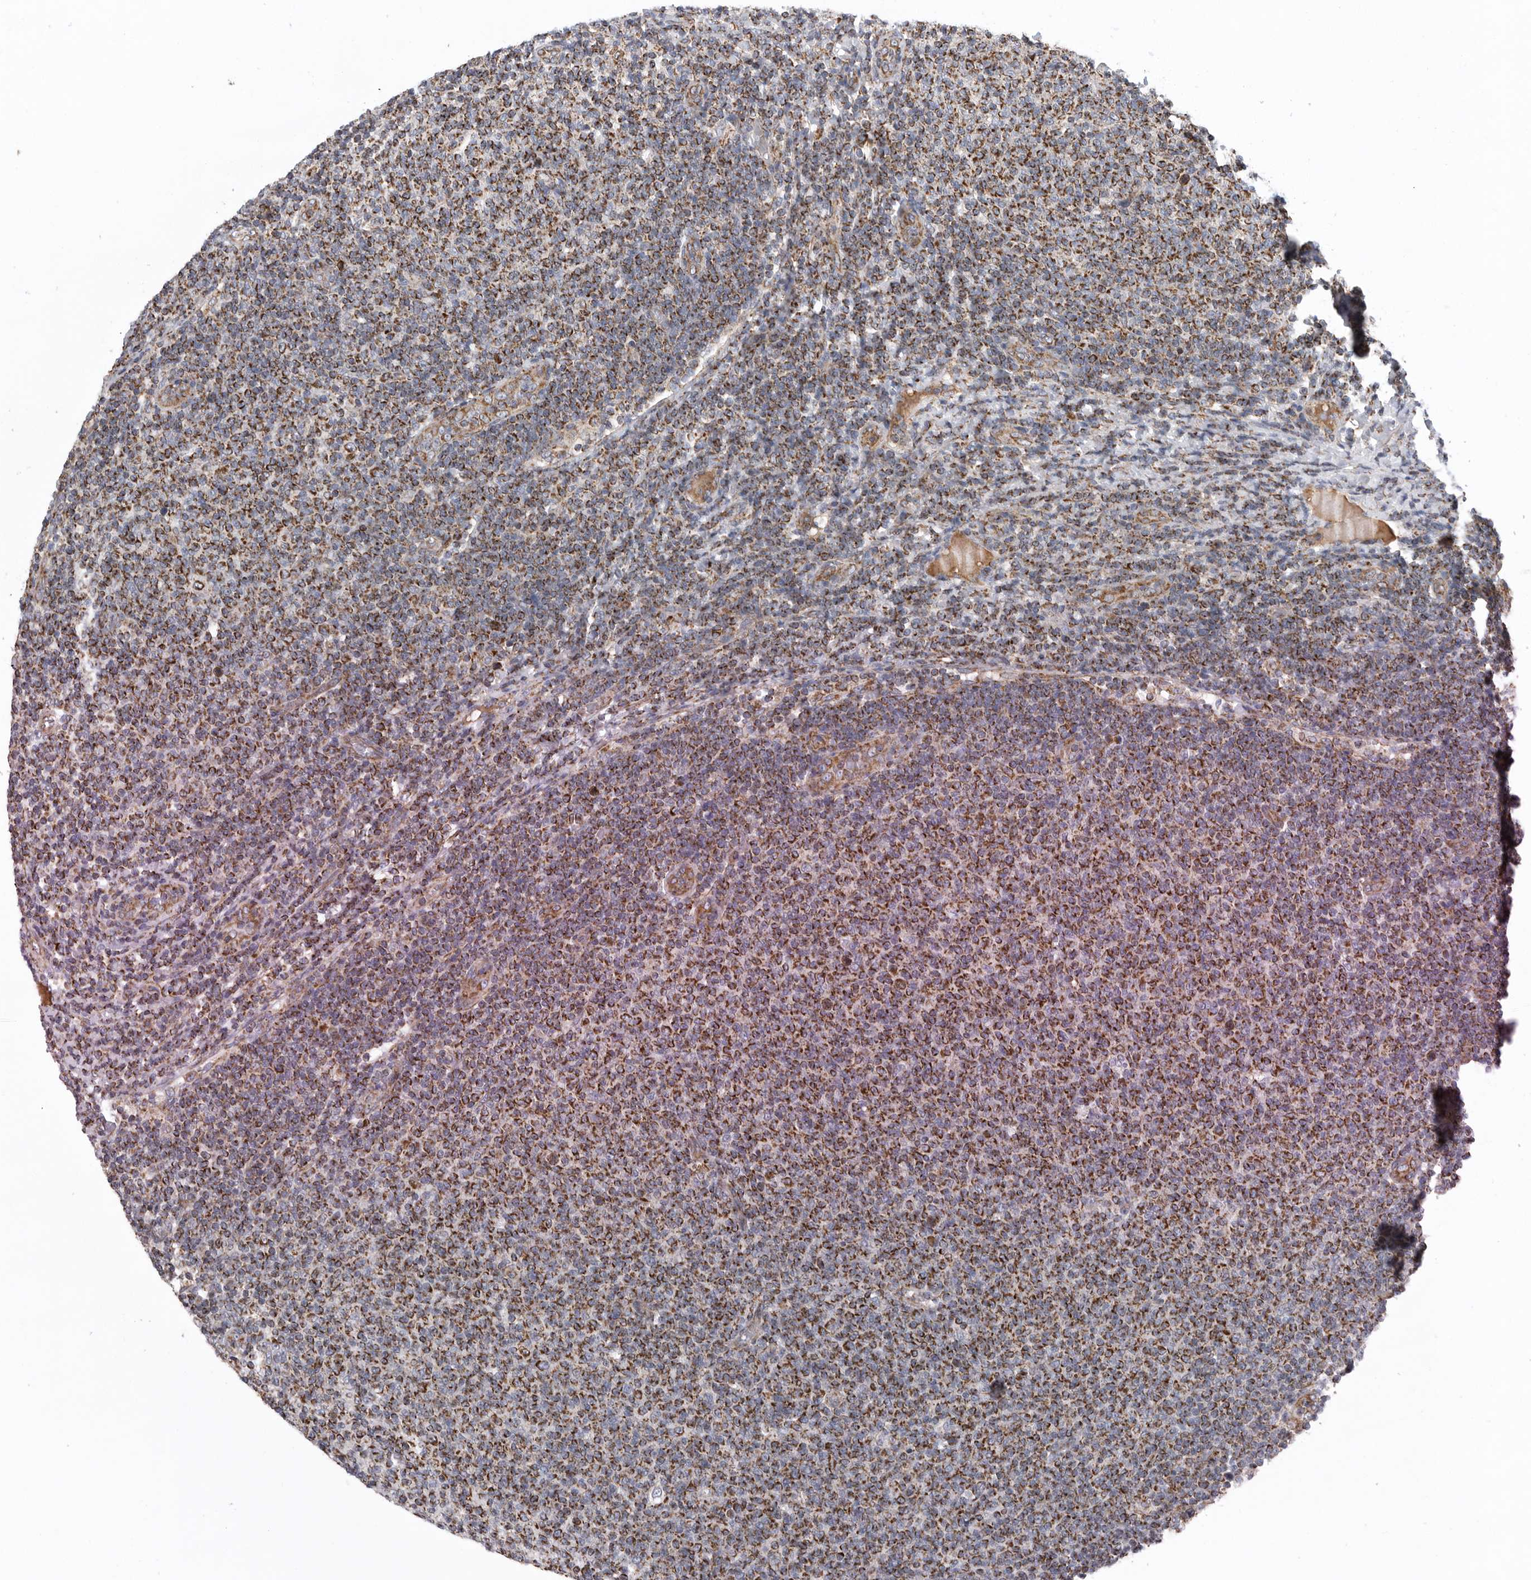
{"staining": {"intensity": "moderate", "quantity": ">75%", "location": "cytoplasmic/membranous"}, "tissue": "lymphoma", "cell_type": "Tumor cells", "image_type": "cancer", "snomed": [{"axis": "morphology", "description": "Malignant lymphoma, non-Hodgkin's type, Low grade"}, {"axis": "topography", "description": "Lymph node"}], "caption": "High-magnification brightfield microscopy of low-grade malignant lymphoma, non-Hodgkin's type stained with DAB (3,3'-diaminobenzidine) (brown) and counterstained with hematoxylin (blue). tumor cells exhibit moderate cytoplasmic/membranous expression is identified in approximately>75% of cells.", "gene": "FKBP8", "patient": {"sex": "male", "age": 66}}